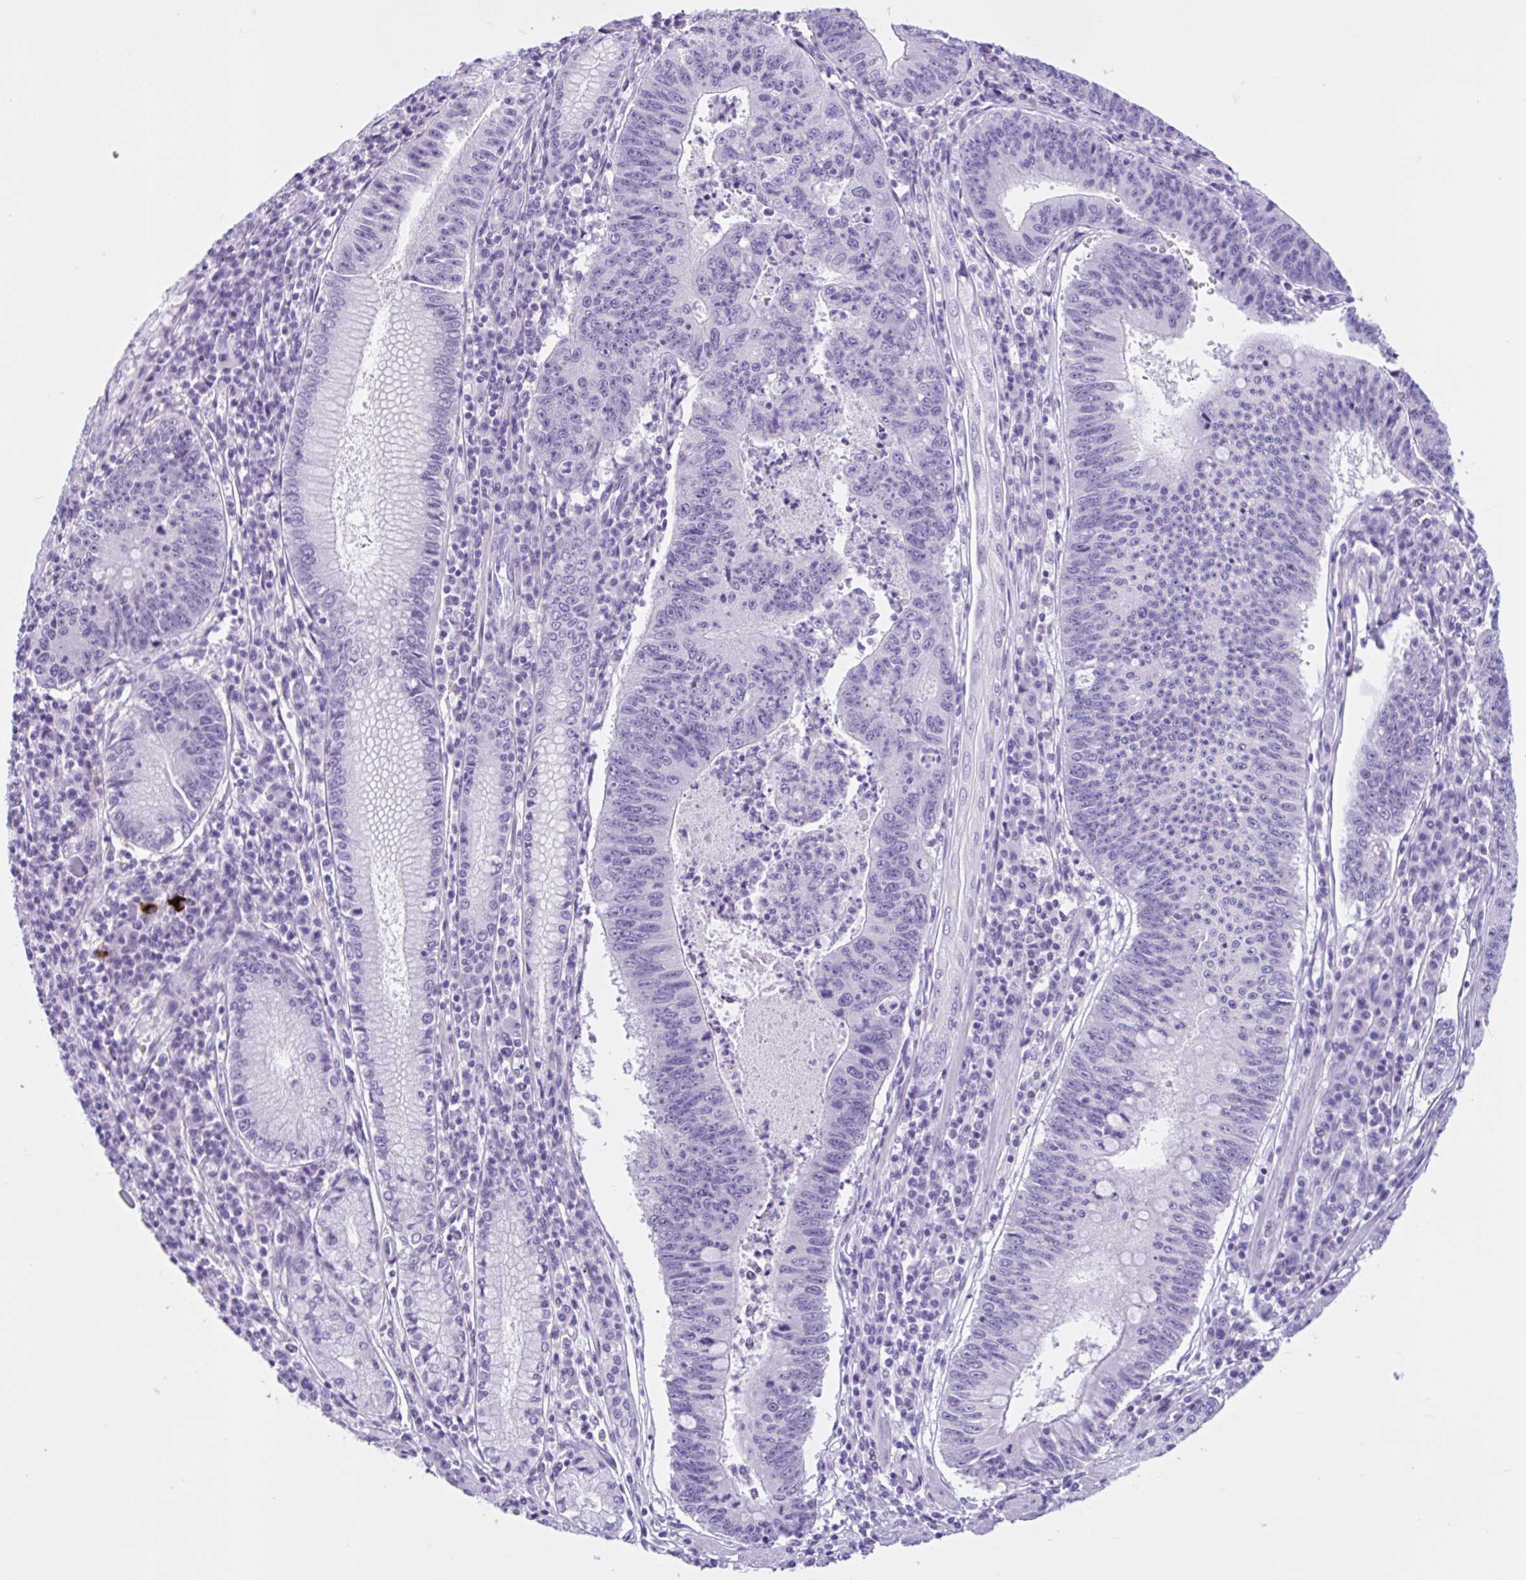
{"staining": {"intensity": "negative", "quantity": "none", "location": "none"}, "tissue": "stomach cancer", "cell_type": "Tumor cells", "image_type": "cancer", "snomed": [{"axis": "morphology", "description": "Adenocarcinoma, NOS"}, {"axis": "topography", "description": "Stomach"}], "caption": "Stomach cancer (adenocarcinoma) stained for a protein using immunohistochemistry demonstrates no expression tumor cells.", "gene": "ZNF319", "patient": {"sex": "male", "age": 59}}